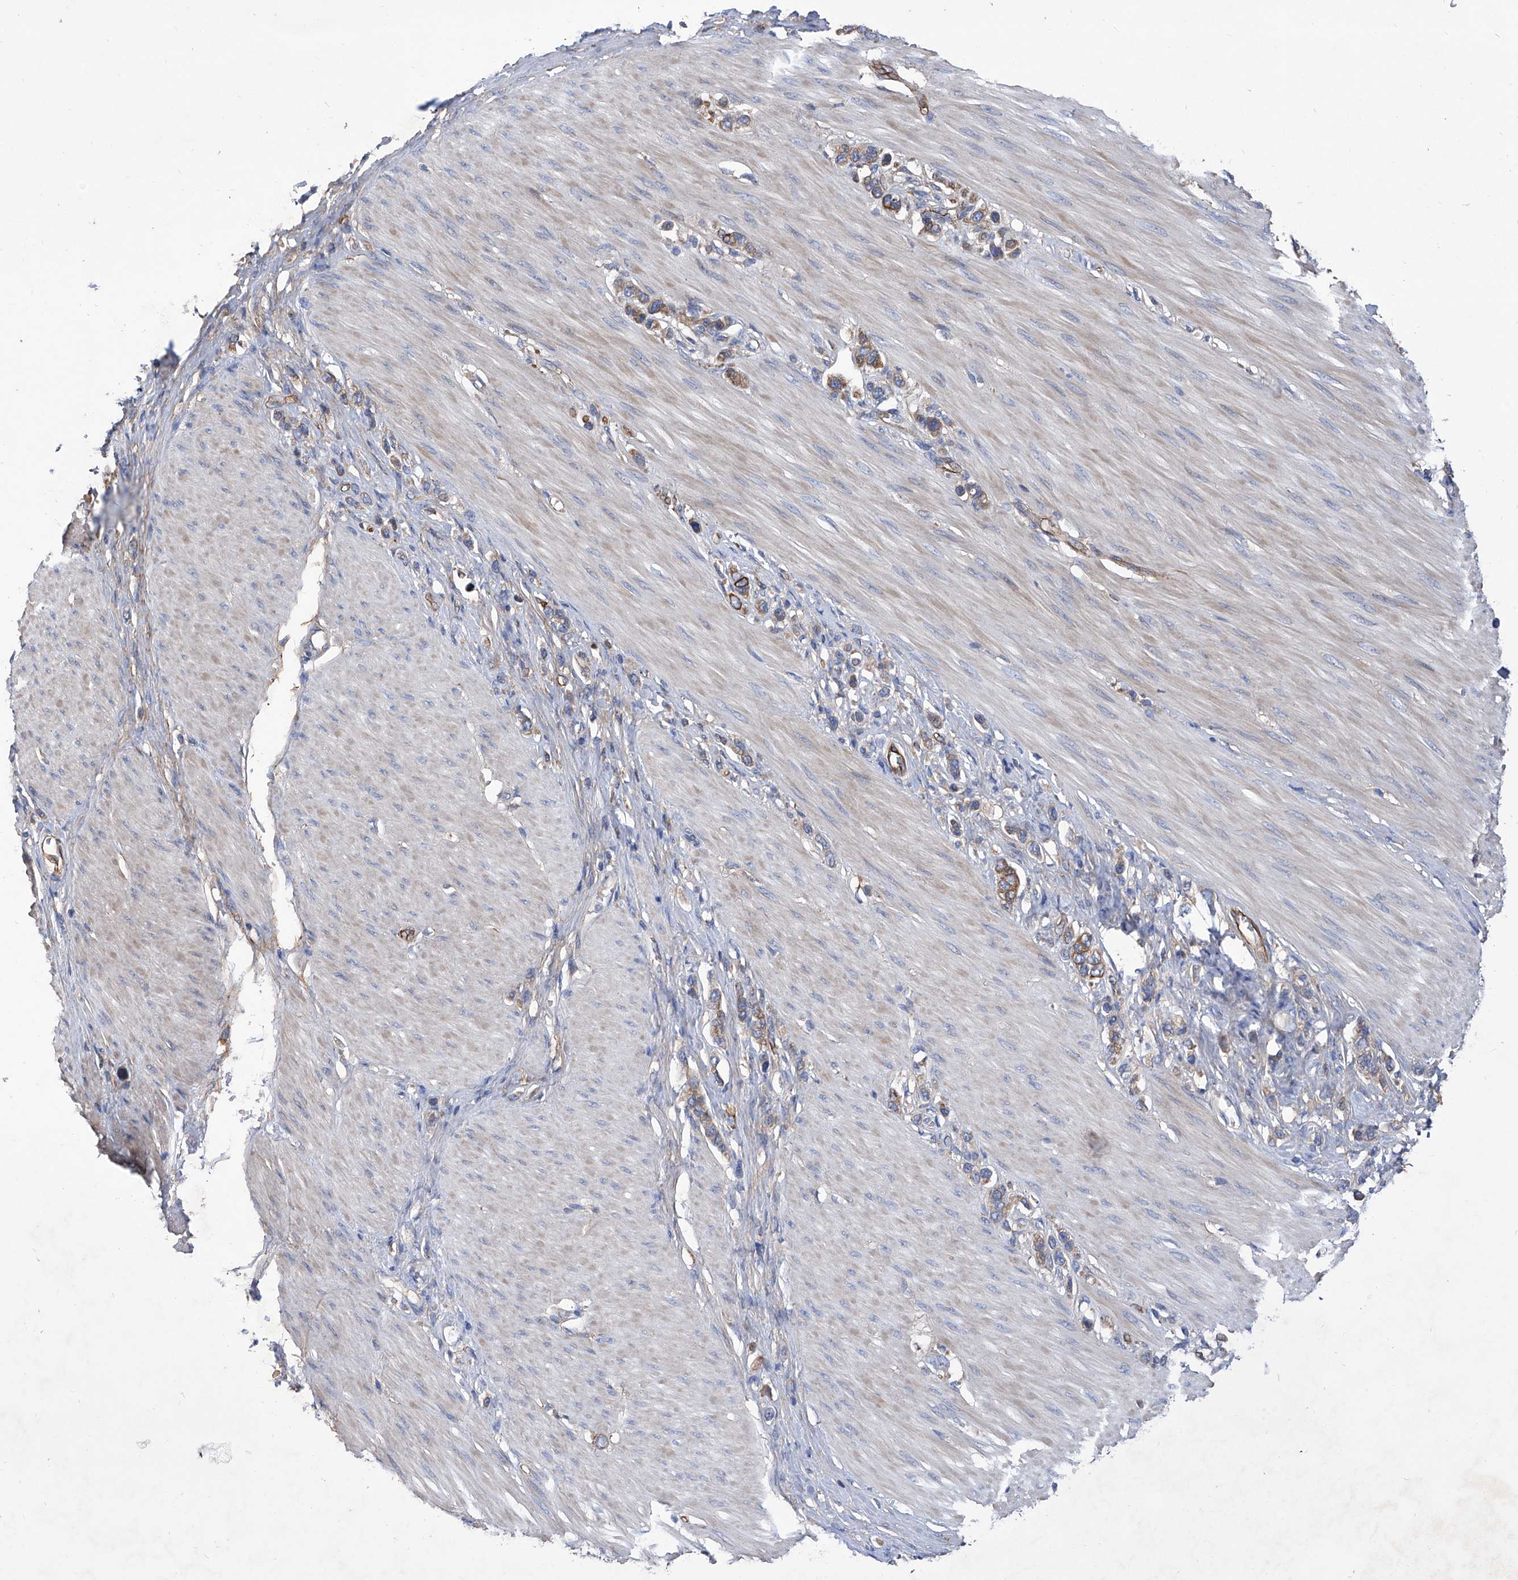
{"staining": {"intensity": "moderate", "quantity": ">75%", "location": "cytoplasmic/membranous"}, "tissue": "stomach cancer", "cell_type": "Tumor cells", "image_type": "cancer", "snomed": [{"axis": "morphology", "description": "Adenocarcinoma, NOS"}, {"axis": "topography", "description": "Stomach"}], "caption": "The image demonstrates a brown stain indicating the presence of a protein in the cytoplasmic/membranous of tumor cells in adenocarcinoma (stomach).", "gene": "INPP5B", "patient": {"sex": "female", "age": 65}}